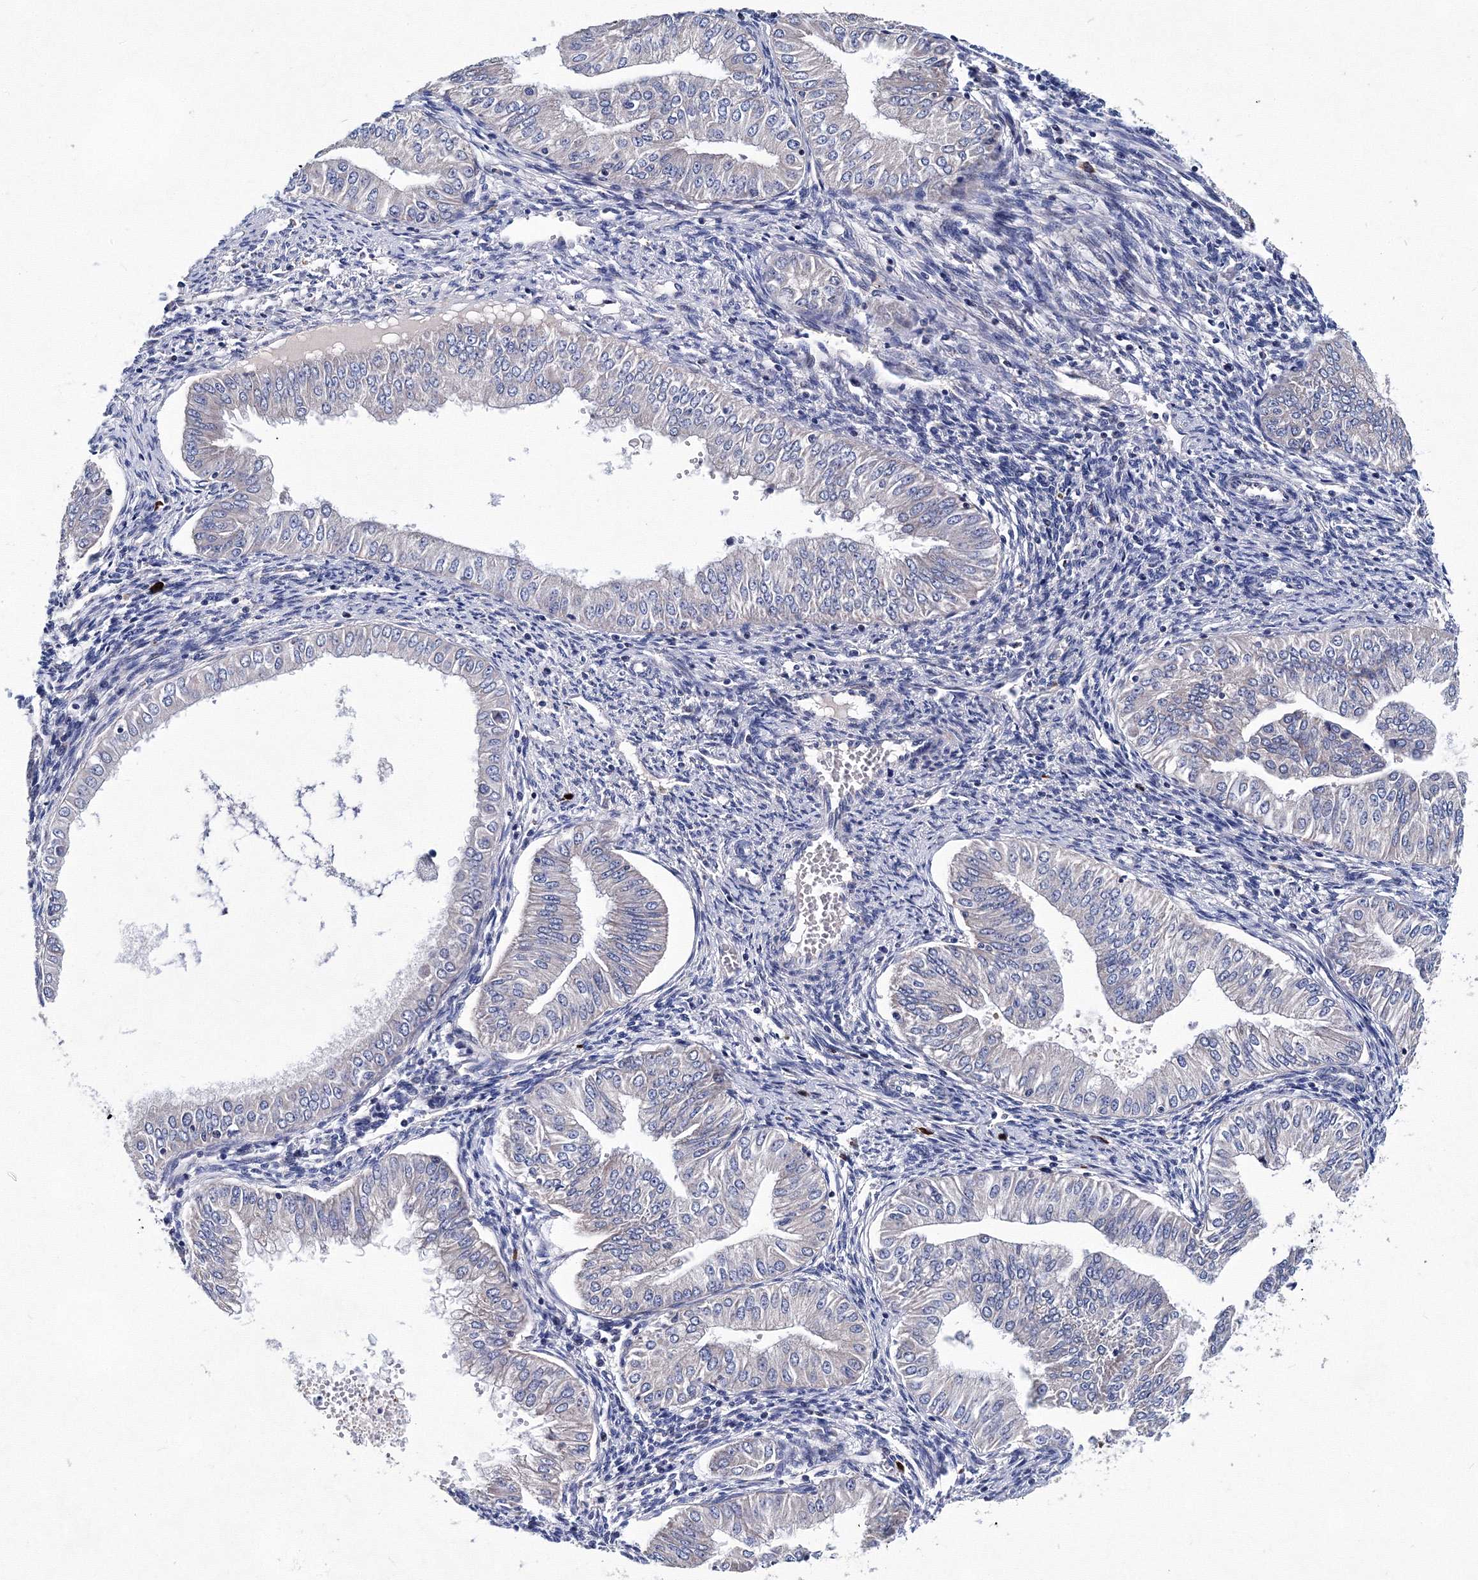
{"staining": {"intensity": "negative", "quantity": "none", "location": "none"}, "tissue": "endometrial cancer", "cell_type": "Tumor cells", "image_type": "cancer", "snomed": [{"axis": "morphology", "description": "Normal tissue, NOS"}, {"axis": "morphology", "description": "Adenocarcinoma, NOS"}, {"axis": "topography", "description": "Endometrium"}], "caption": "Endometrial adenocarcinoma was stained to show a protein in brown. There is no significant positivity in tumor cells.", "gene": "TRPM2", "patient": {"sex": "female", "age": 53}}